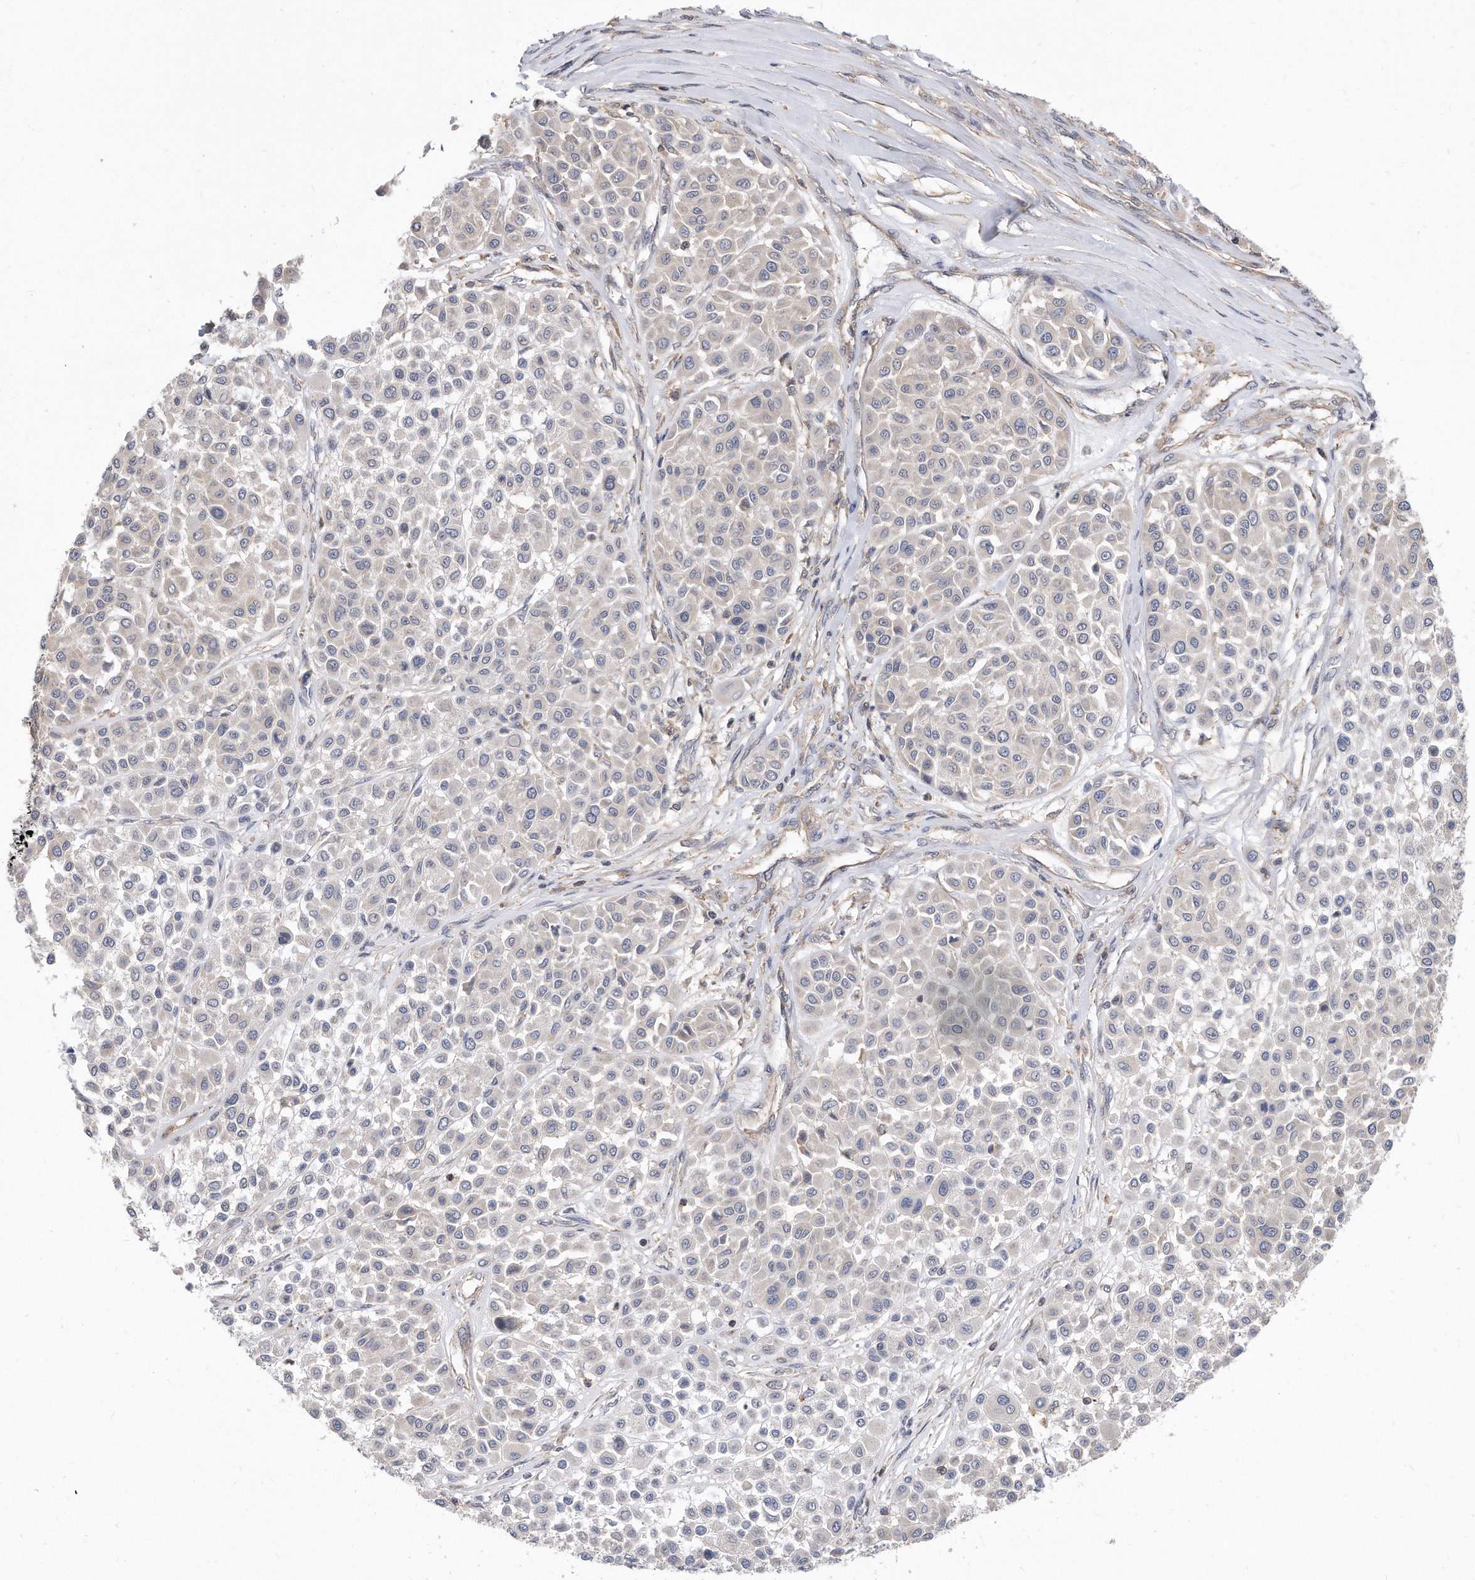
{"staining": {"intensity": "negative", "quantity": "none", "location": "none"}, "tissue": "melanoma", "cell_type": "Tumor cells", "image_type": "cancer", "snomed": [{"axis": "morphology", "description": "Malignant melanoma, Metastatic site"}, {"axis": "topography", "description": "Soft tissue"}], "caption": "DAB immunohistochemical staining of melanoma reveals no significant staining in tumor cells. Nuclei are stained in blue.", "gene": "TCP1", "patient": {"sex": "male", "age": 41}}